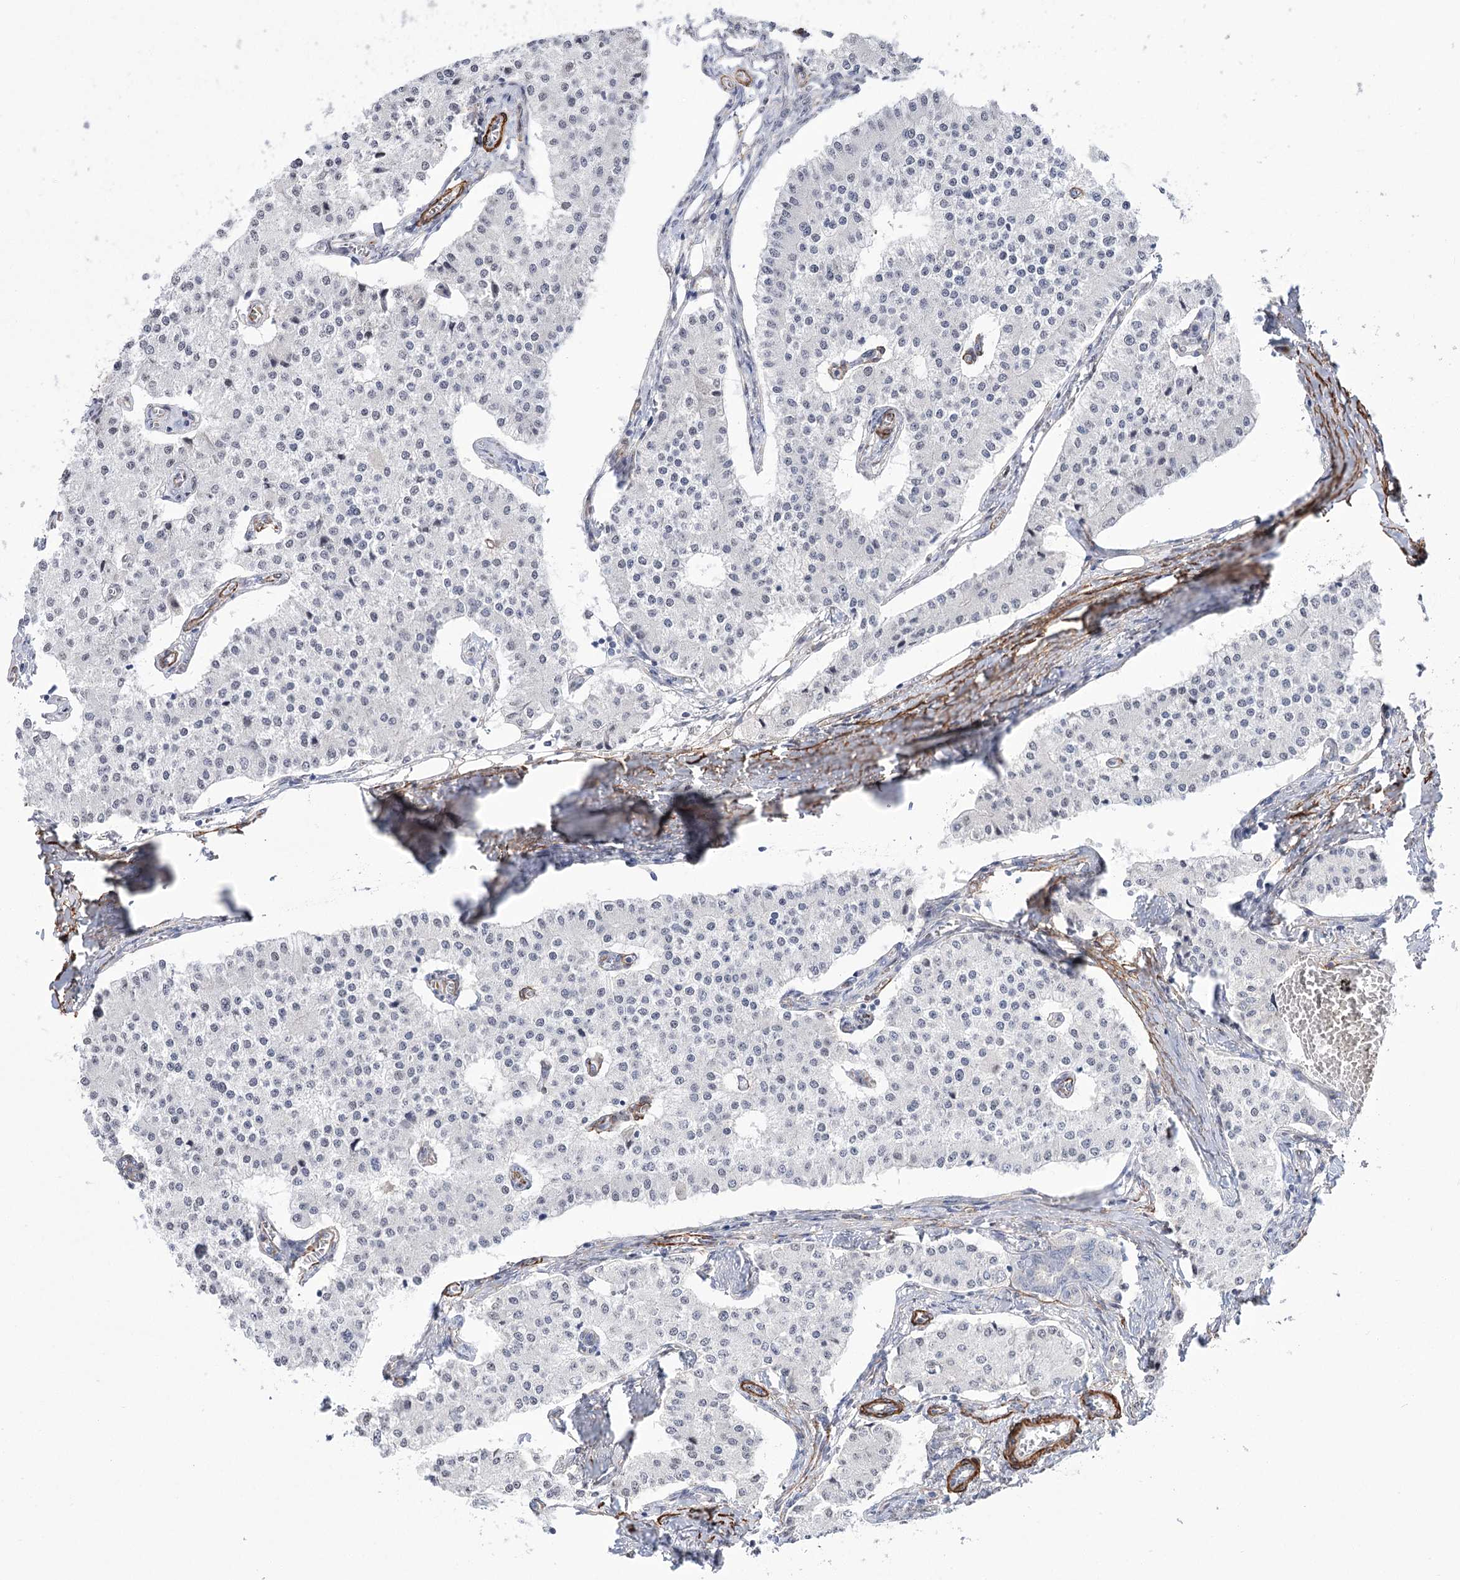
{"staining": {"intensity": "negative", "quantity": "none", "location": "none"}, "tissue": "carcinoid", "cell_type": "Tumor cells", "image_type": "cancer", "snomed": [{"axis": "morphology", "description": "Carcinoid, malignant, NOS"}, {"axis": "topography", "description": "Colon"}], "caption": "A high-resolution photomicrograph shows immunohistochemistry staining of malignant carcinoid, which displays no significant staining in tumor cells.", "gene": "WASHC3", "patient": {"sex": "female", "age": 52}}